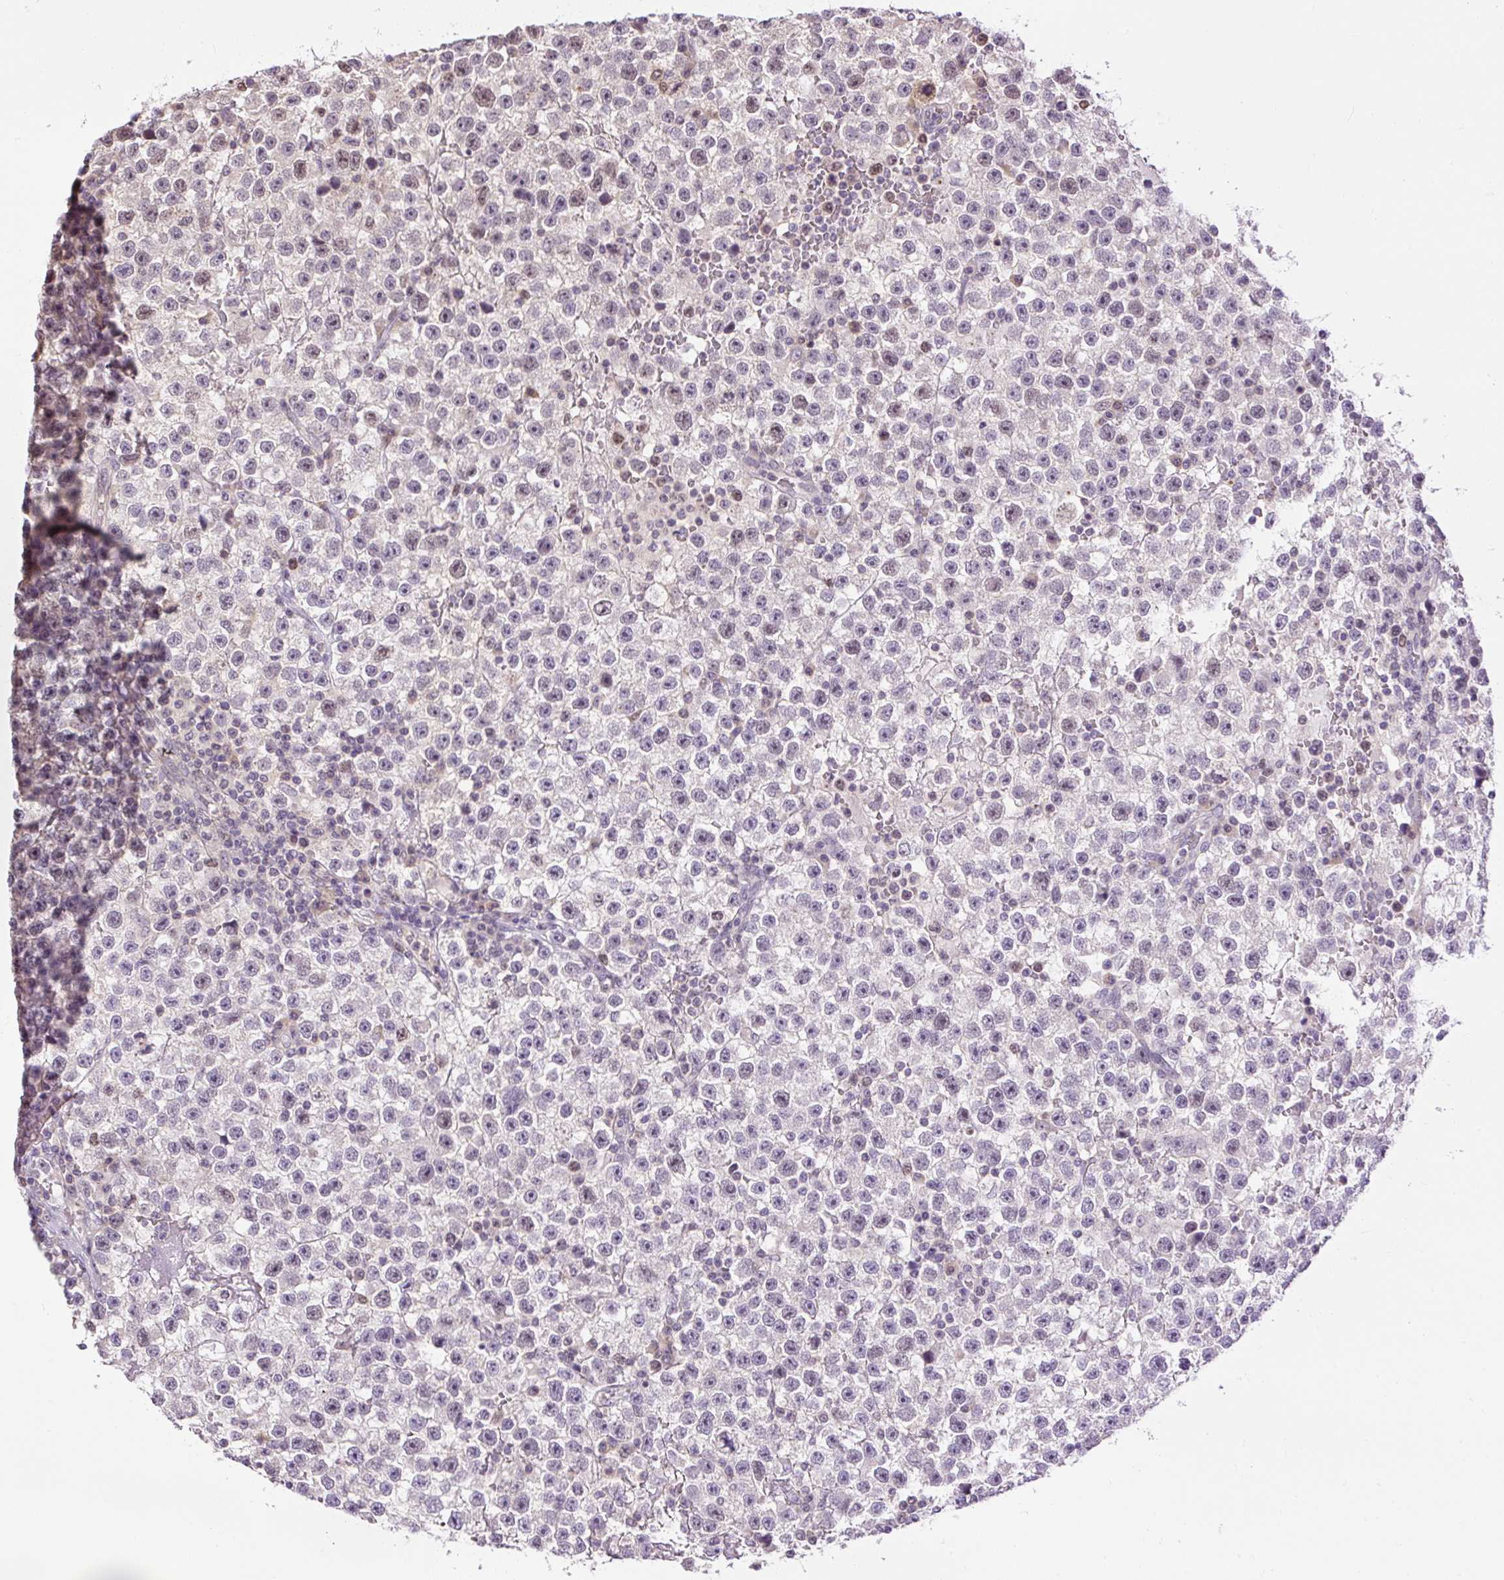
{"staining": {"intensity": "weak", "quantity": "25%-75%", "location": "nuclear"}, "tissue": "testis cancer", "cell_type": "Tumor cells", "image_type": "cancer", "snomed": [{"axis": "morphology", "description": "Seminoma, NOS"}, {"axis": "topography", "description": "Testis"}], "caption": "High-power microscopy captured an immunohistochemistry (IHC) micrograph of testis cancer (seminoma), revealing weak nuclear expression in about 25%-75% of tumor cells.", "gene": "RACGAP1", "patient": {"sex": "male", "age": 22}}